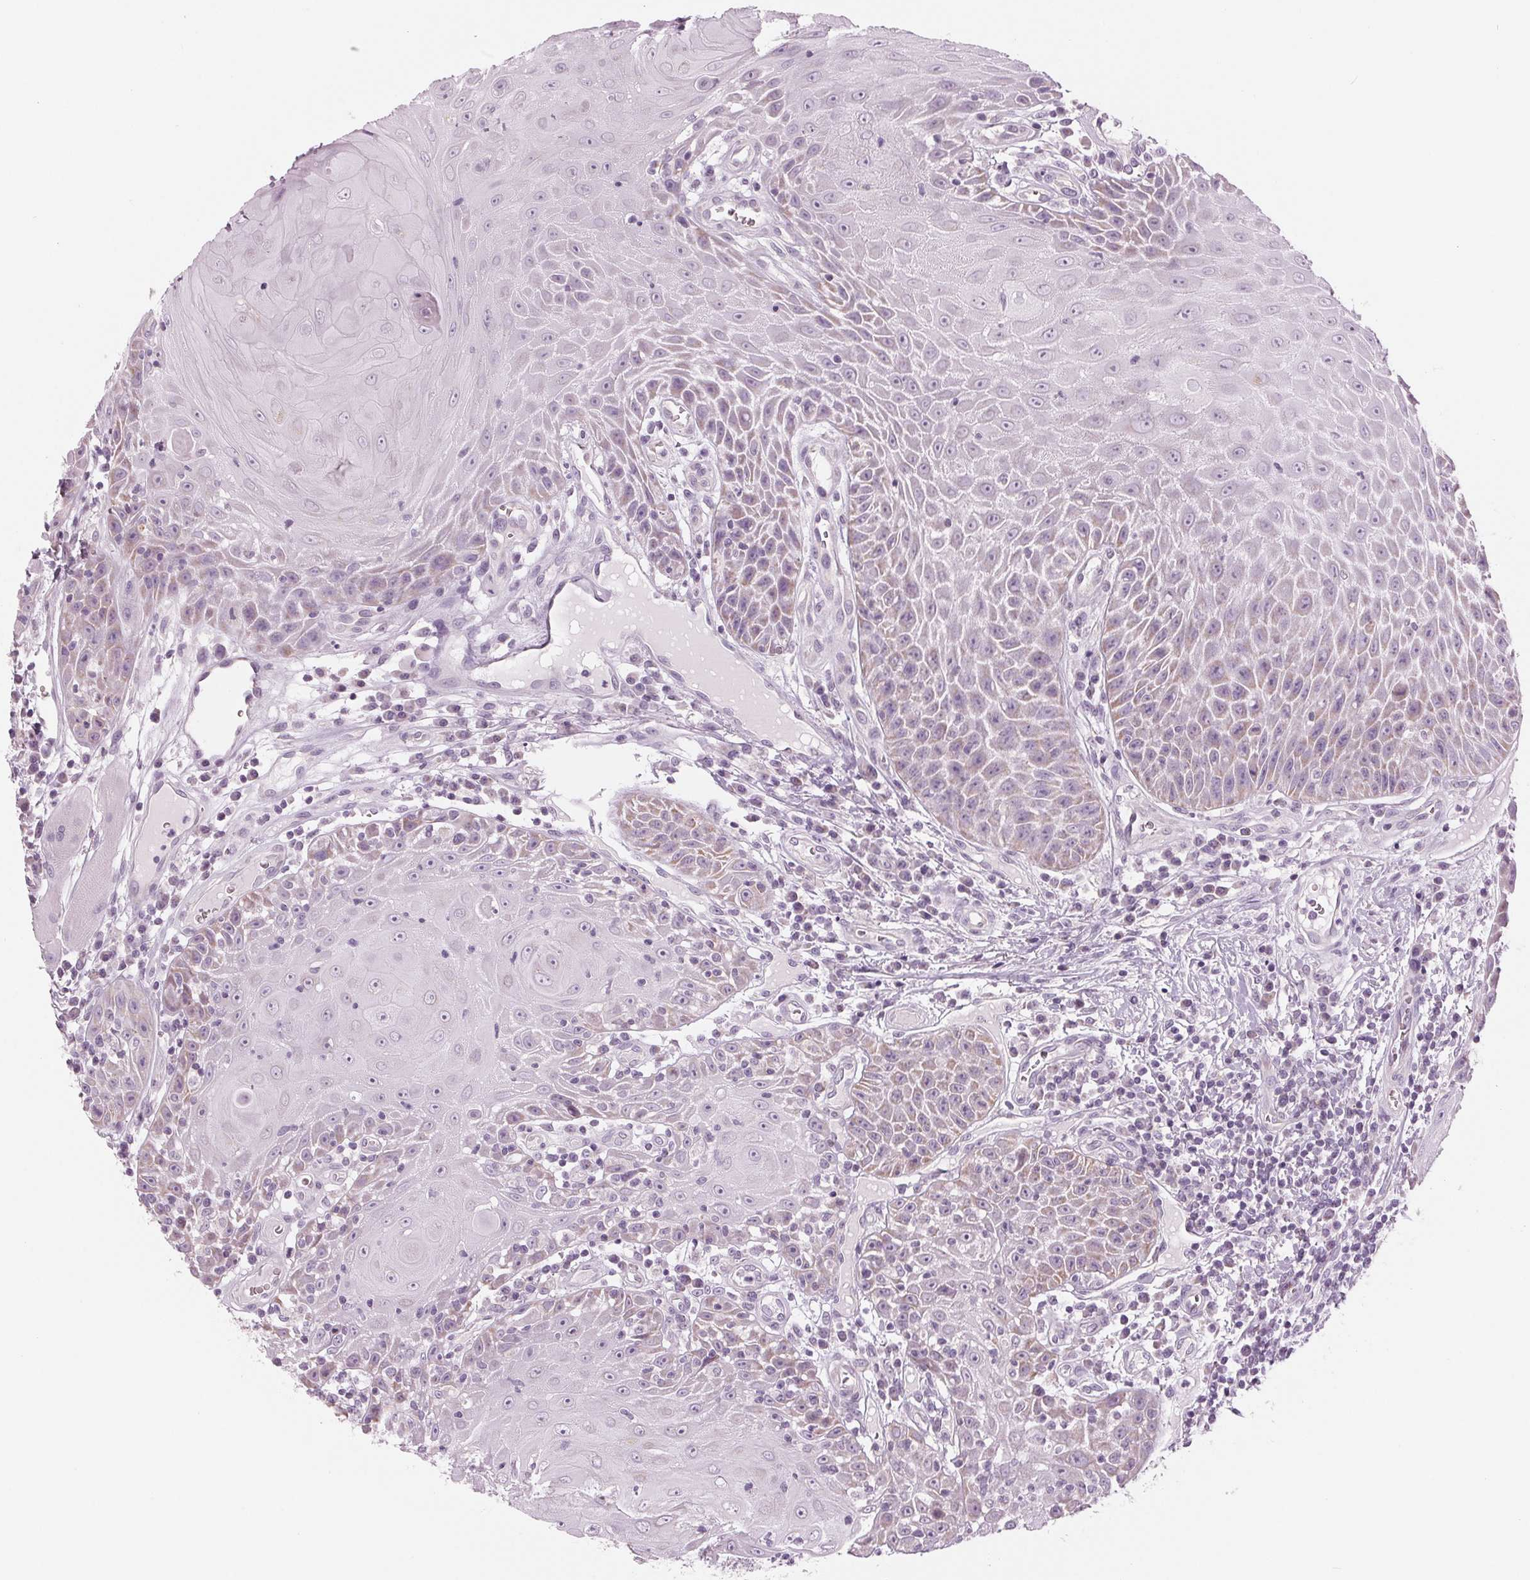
{"staining": {"intensity": "weak", "quantity": "<25%", "location": "cytoplasmic/membranous"}, "tissue": "head and neck cancer", "cell_type": "Tumor cells", "image_type": "cancer", "snomed": [{"axis": "morphology", "description": "Squamous cell carcinoma, NOS"}, {"axis": "topography", "description": "Head-Neck"}], "caption": "Head and neck cancer was stained to show a protein in brown. There is no significant staining in tumor cells.", "gene": "SAMD4A", "patient": {"sex": "male", "age": 52}}